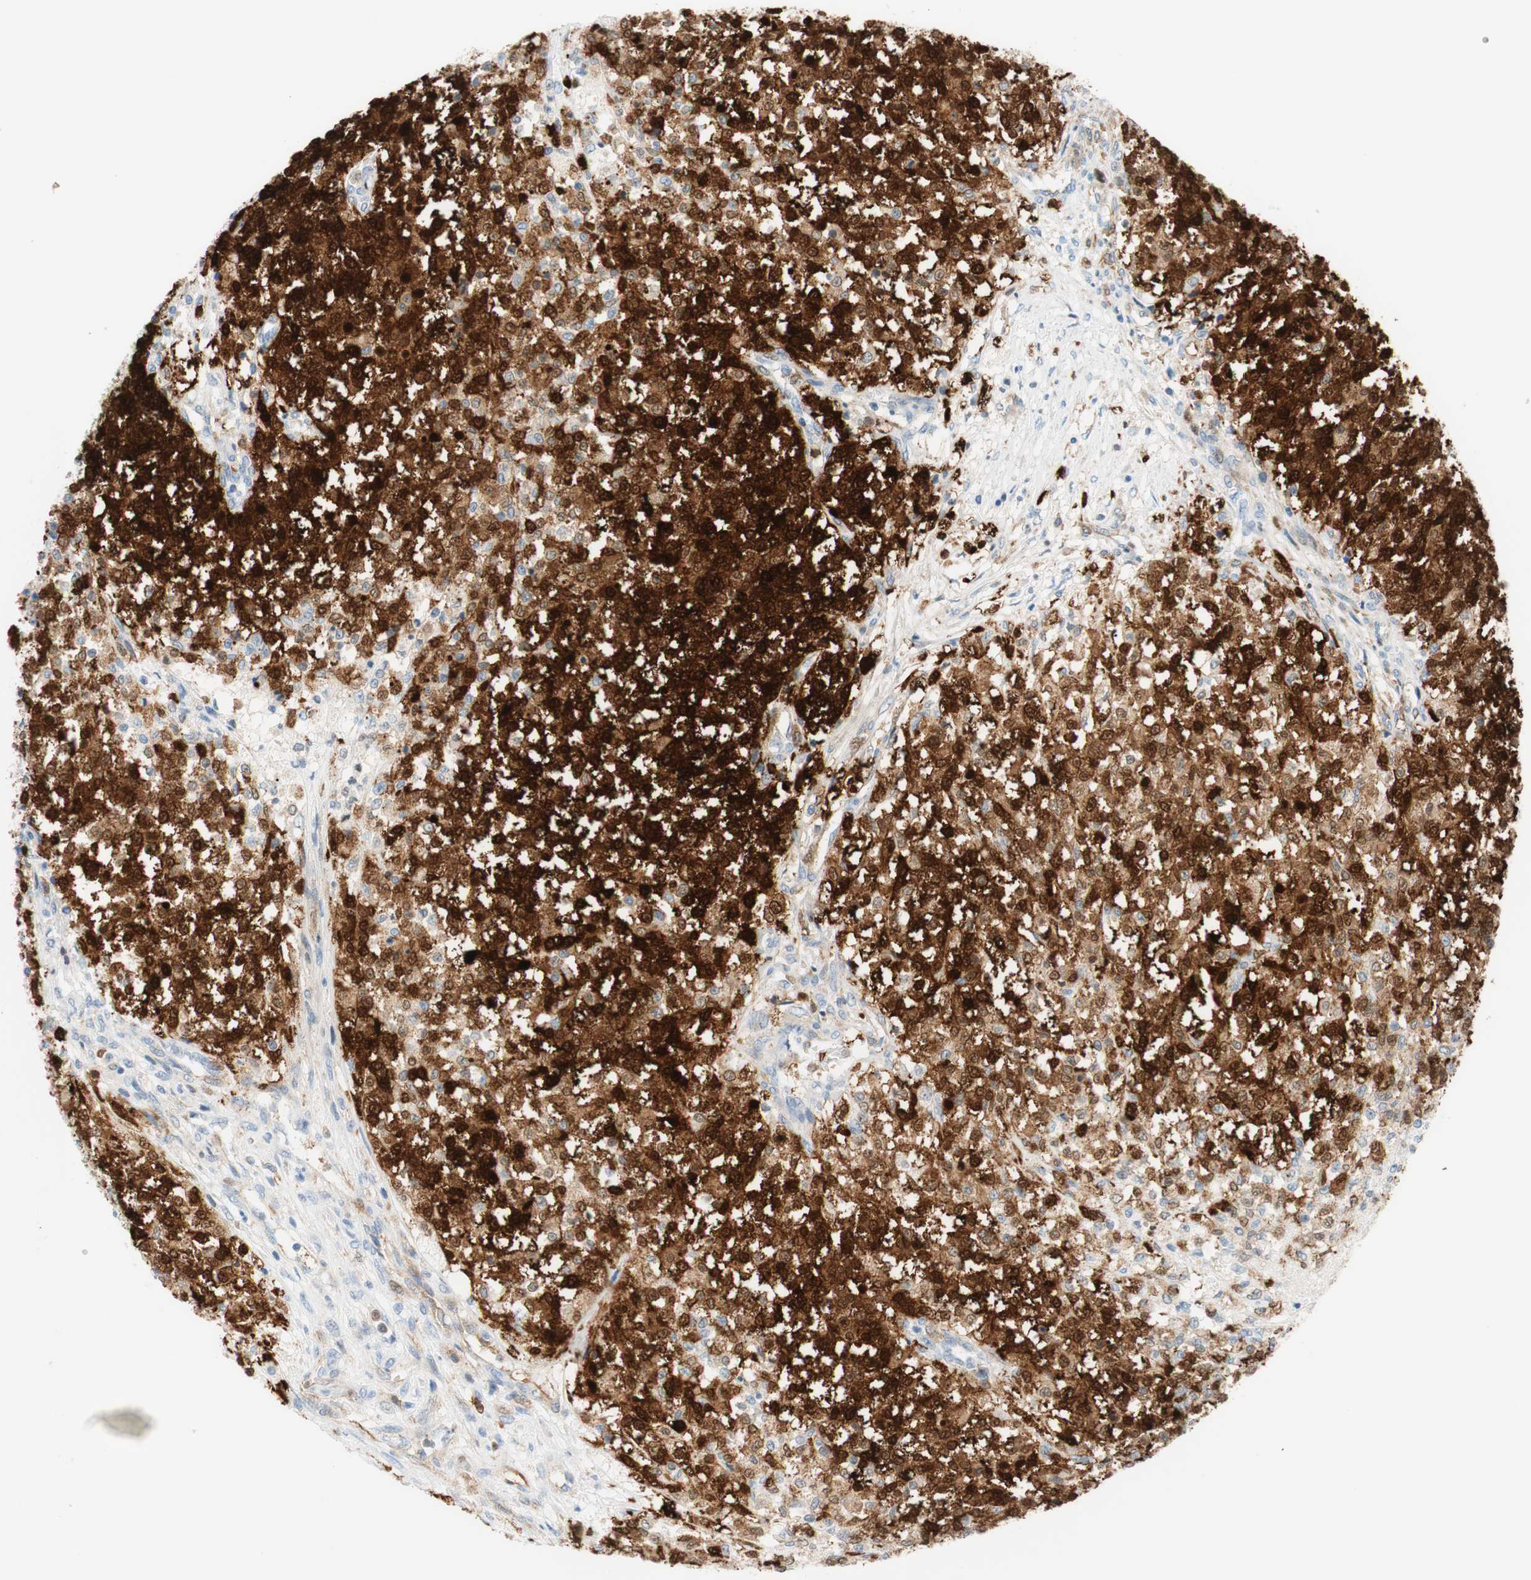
{"staining": {"intensity": "strong", "quantity": "25%-75%", "location": "cytoplasmic/membranous,nuclear"}, "tissue": "testis cancer", "cell_type": "Tumor cells", "image_type": "cancer", "snomed": [{"axis": "morphology", "description": "Seminoma, NOS"}, {"axis": "topography", "description": "Testis"}], "caption": "A micrograph showing strong cytoplasmic/membranous and nuclear expression in approximately 25%-75% of tumor cells in seminoma (testis), as visualized by brown immunohistochemical staining.", "gene": "STMN1", "patient": {"sex": "male", "age": 59}}